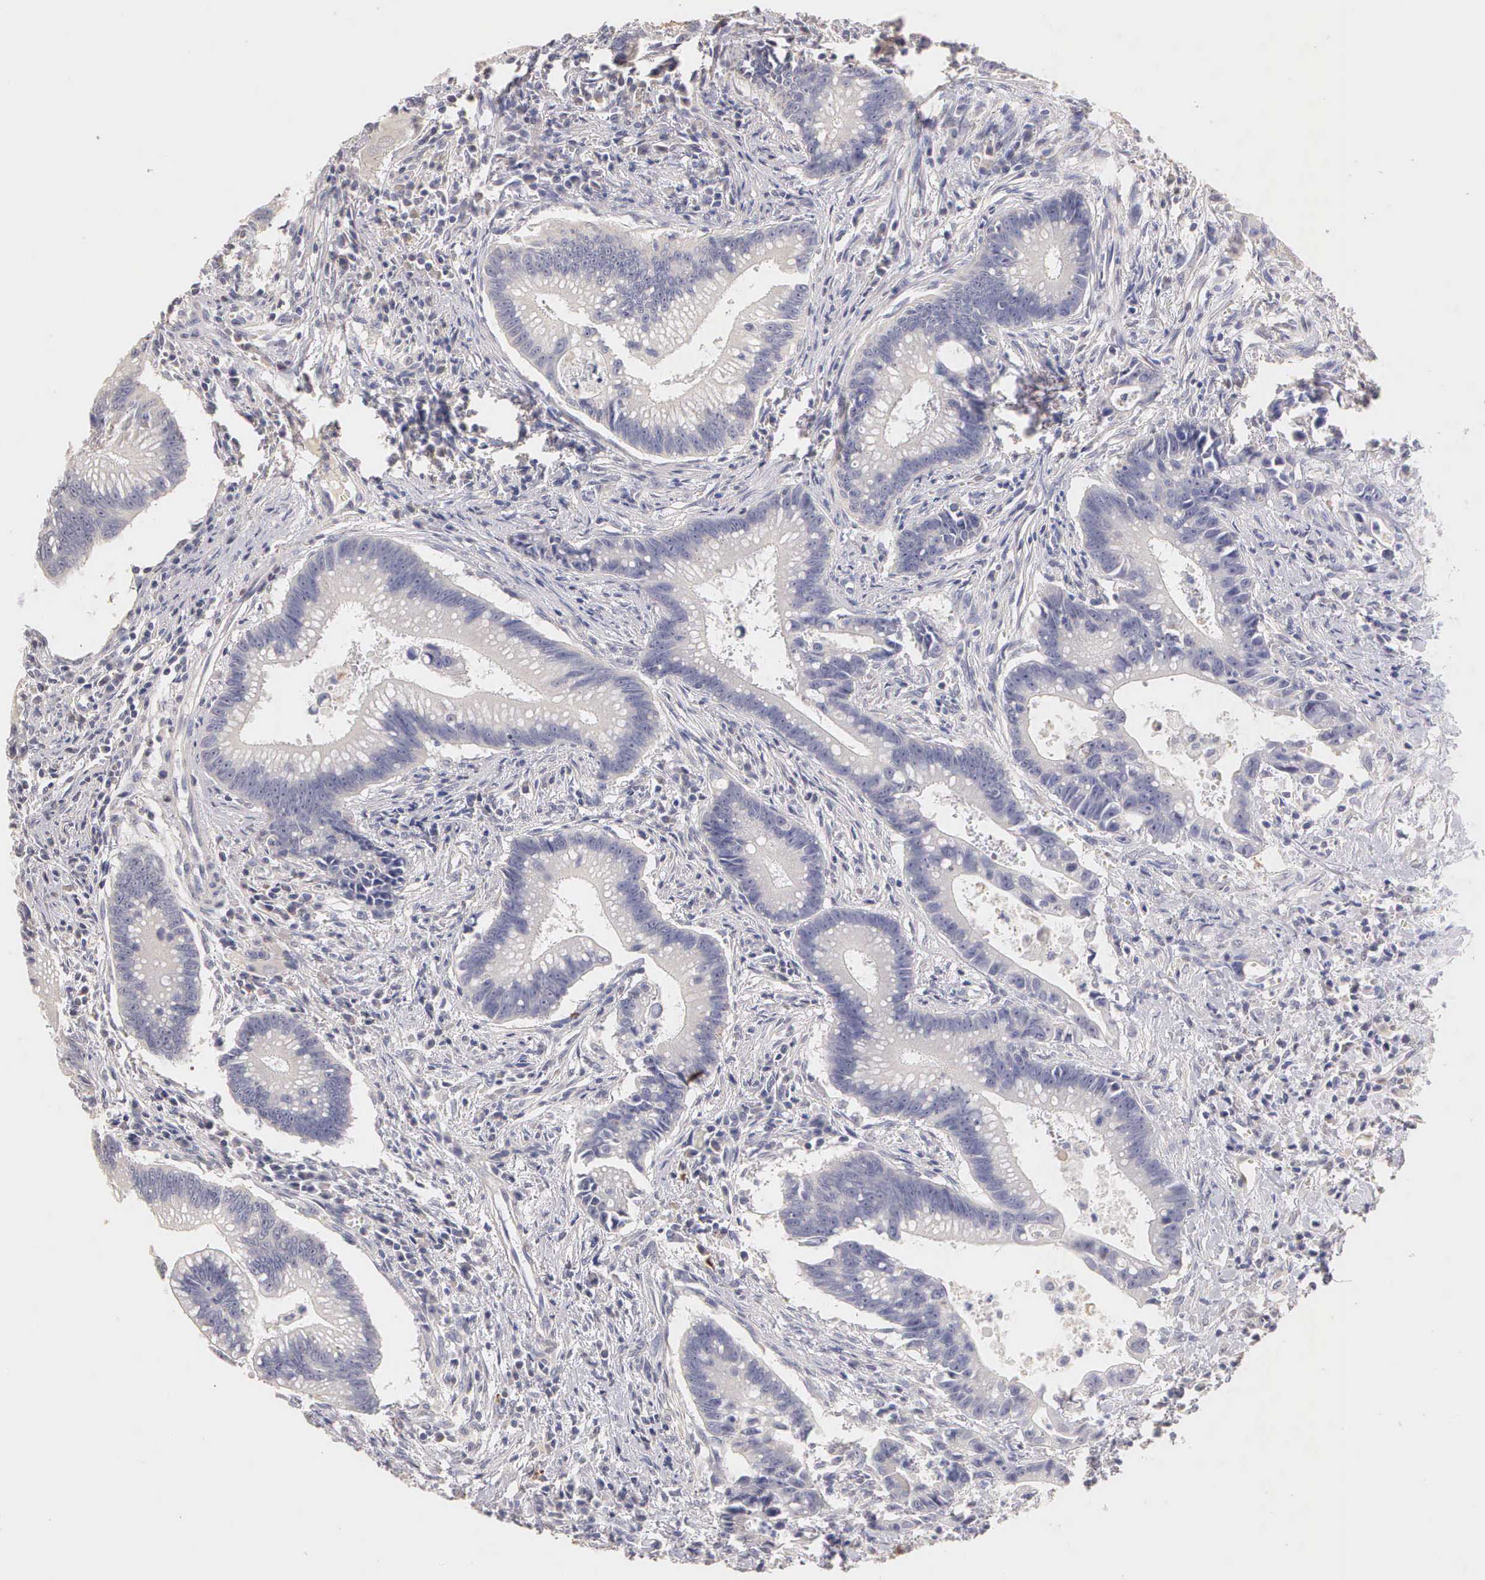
{"staining": {"intensity": "negative", "quantity": "none", "location": "none"}, "tissue": "colorectal cancer", "cell_type": "Tumor cells", "image_type": "cancer", "snomed": [{"axis": "morphology", "description": "Adenocarcinoma, NOS"}, {"axis": "topography", "description": "Rectum"}], "caption": "Immunohistochemistry (IHC) of adenocarcinoma (colorectal) reveals no expression in tumor cells.", "gene": "ESR1", "patient": {"sex": "female", "age": 81}}